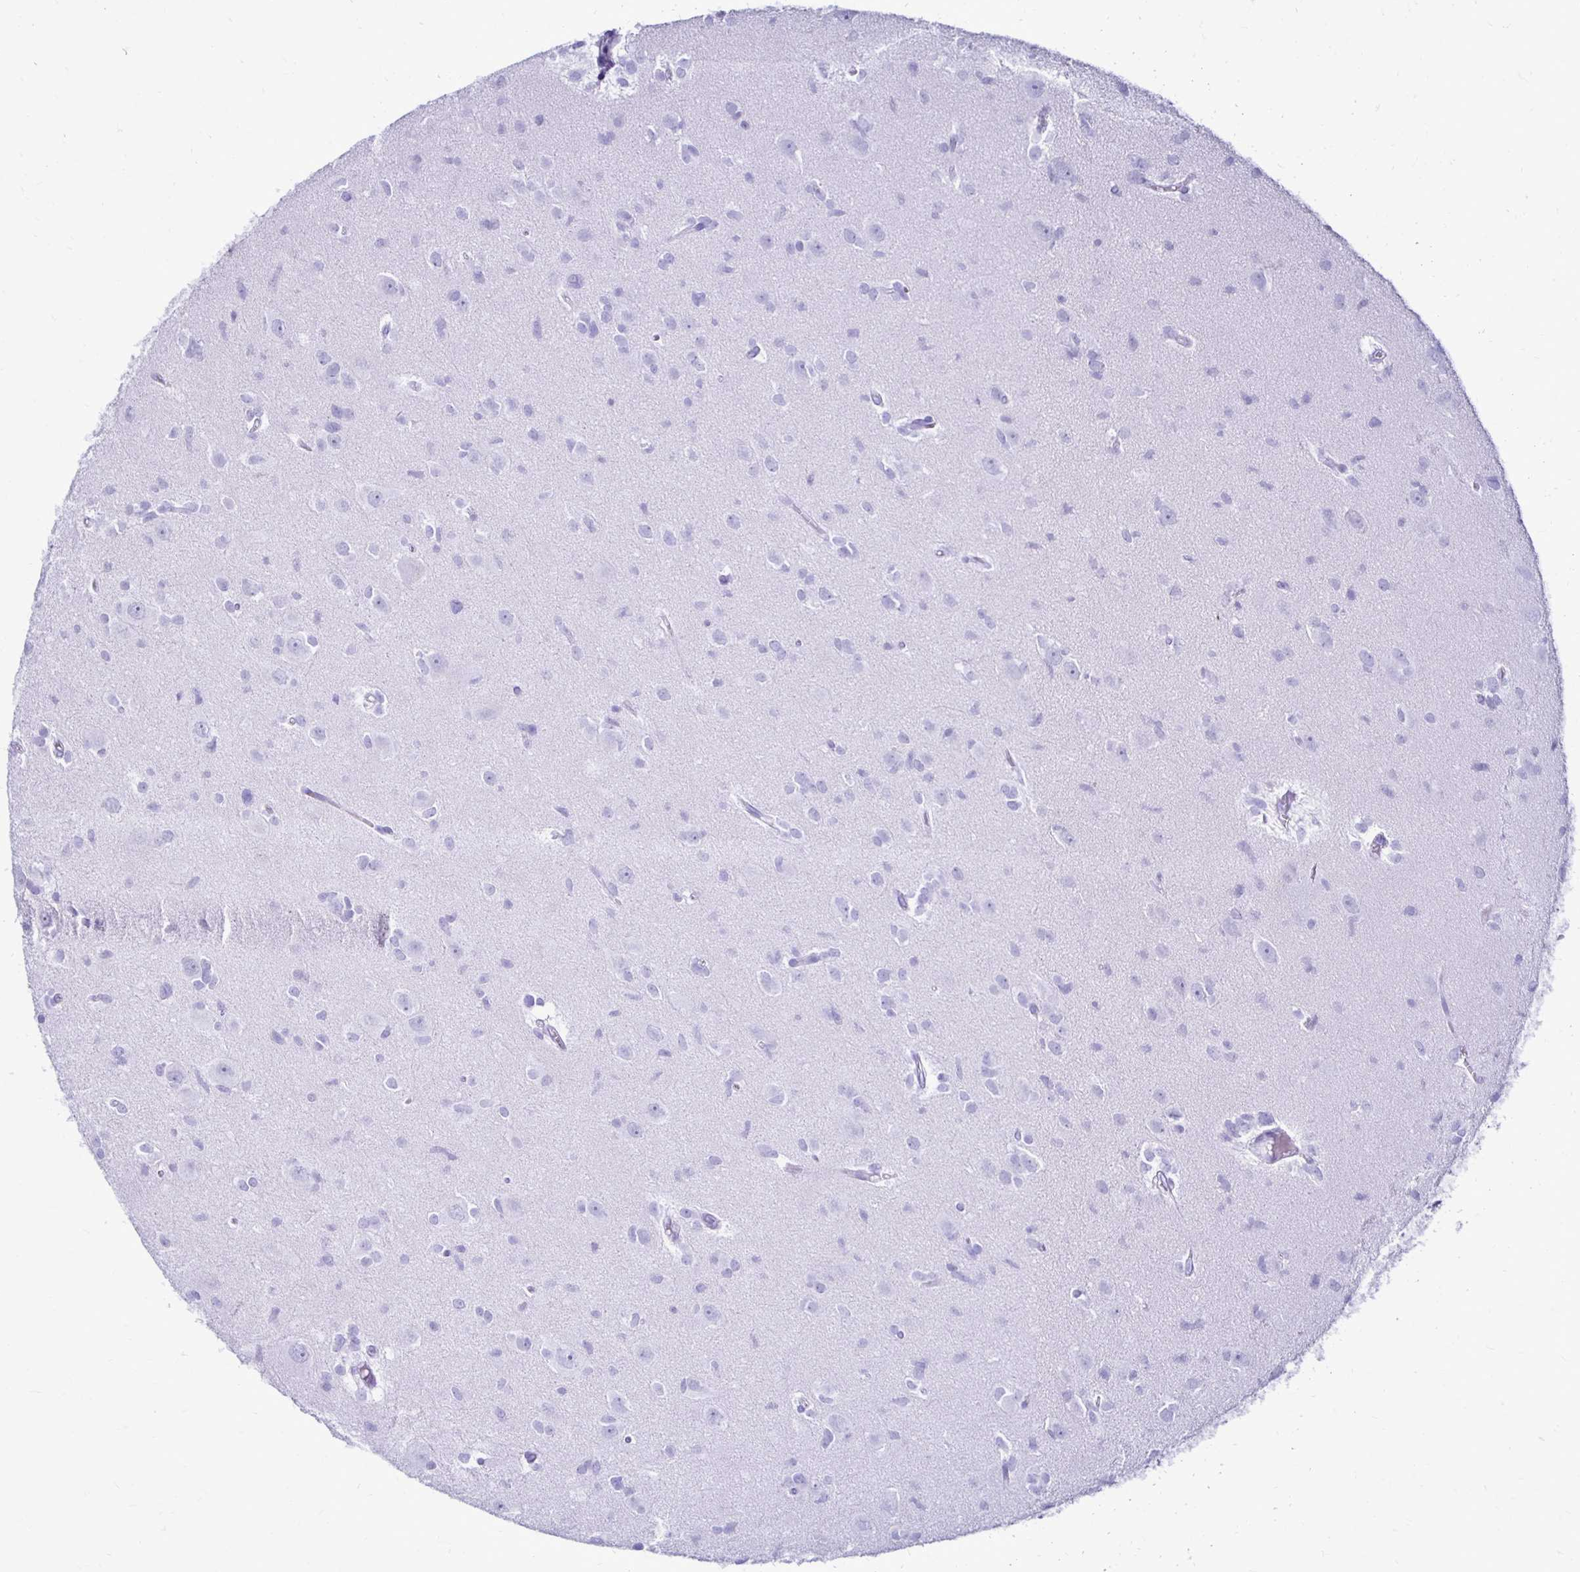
{"staining": {"intensity": "negative", "quantity": "none", "location": "none"}, "tissue": "glioma", "cell_type": "Tumor cells", "image_type": "cancer", "snomed": [{"axis": "morphology", "description": "Glioma, malignant, High grade"}, {"axis": "topography", "description": "Brain"}], "caption": "High-grade glioma (malignant) was stained to show a protein in brown. There is no significant staining in tumor cells.", "gene": "CST5", "patient": {"sex": "male", "age": 23}}